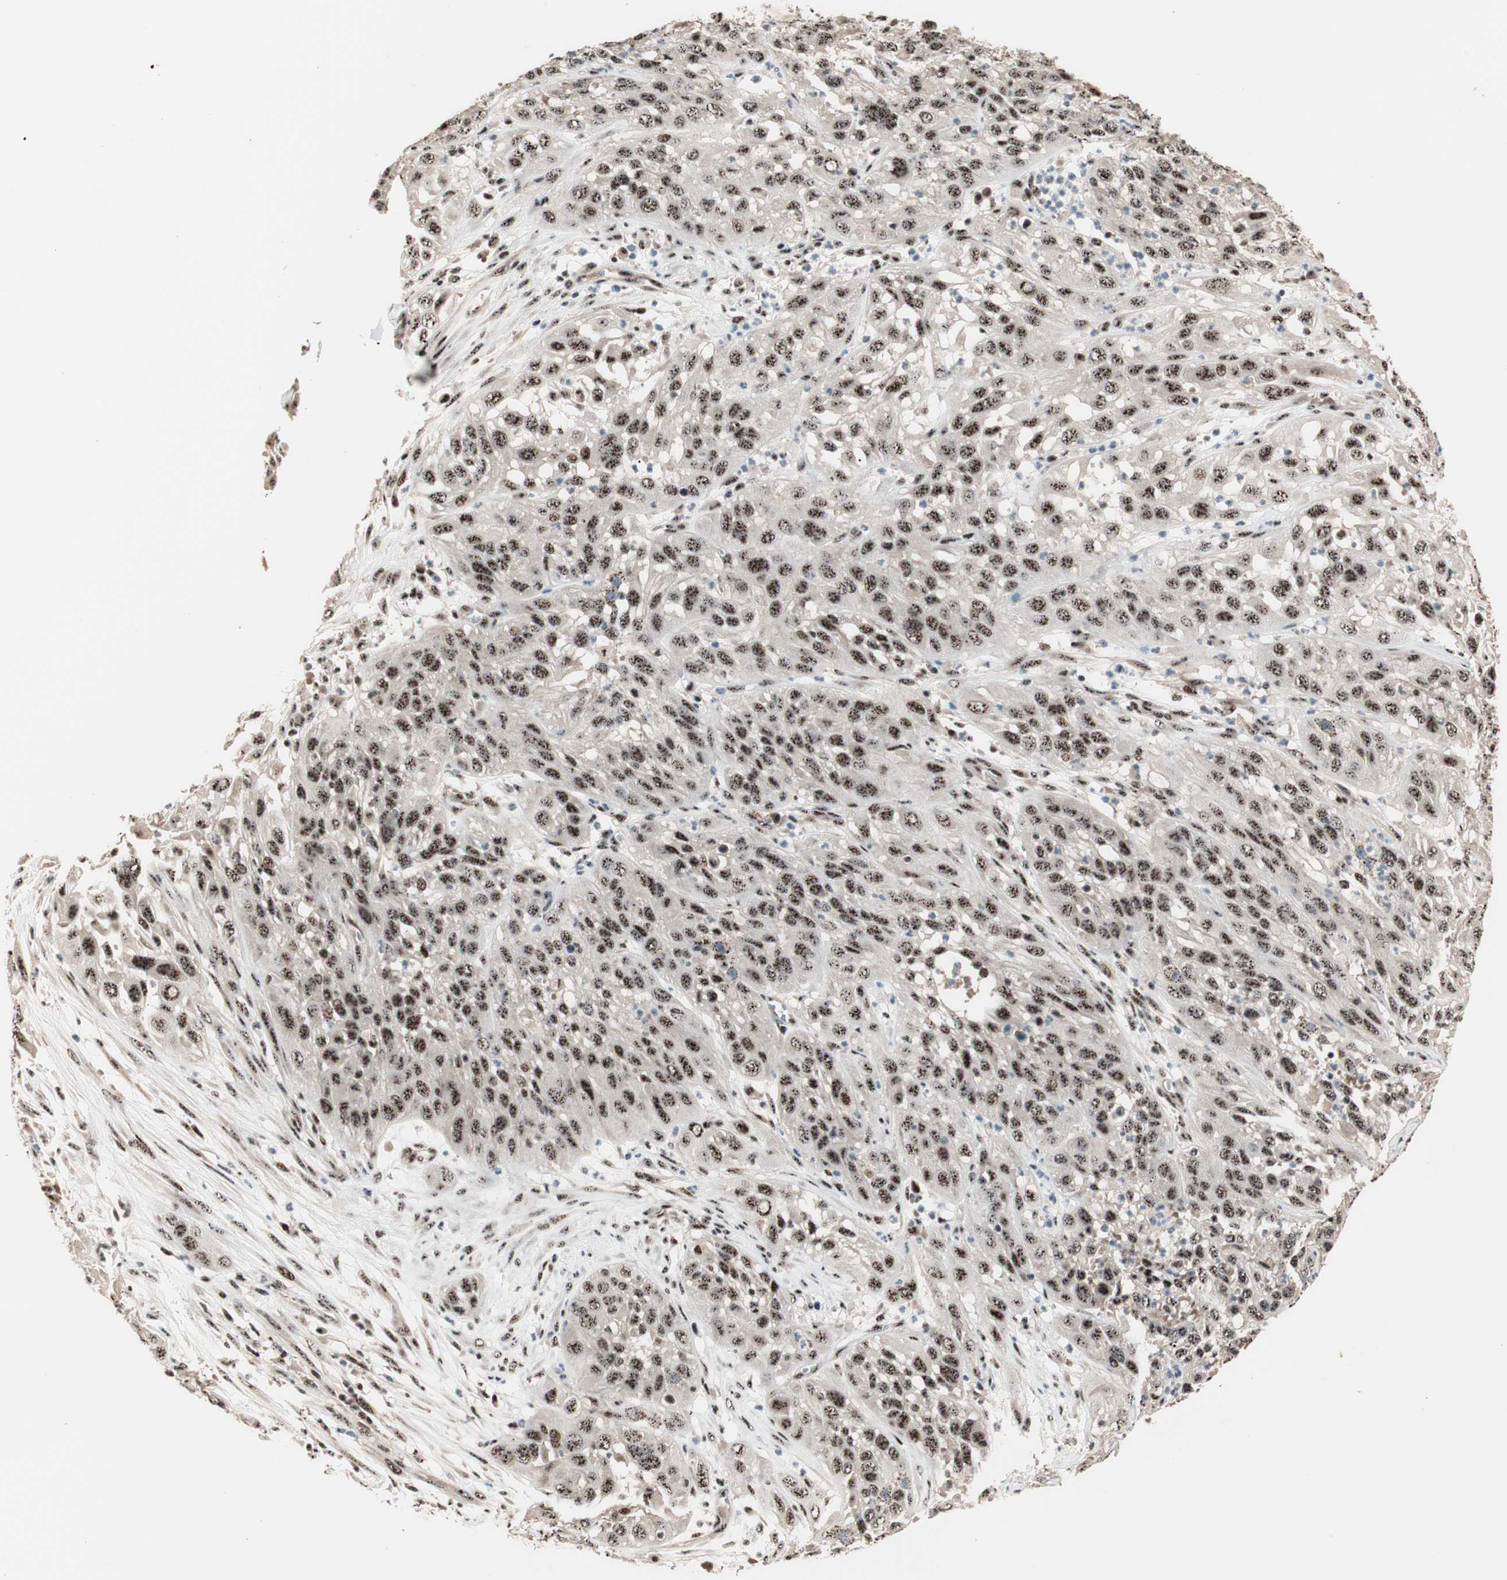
{"staining": {"intensity": "strong", "quantity": ">75%", "location": "nuclear"}, "tissue": "cervical cancer", "cell_type": "Tumor cells", "image_type": "cancer", "snomed": [{"axis": "morphology", "description": "Squamous cell carcinoma, NOS"}, {"axis": "topography", "description": "Cervix"}], "caption": "Strong nuclear protein staining is identified in about >75% of tumor cells in squamous cell carcinoma (cervical).", "gene": "NR5A2", "patient": {"sex": "female", "age": 32}}